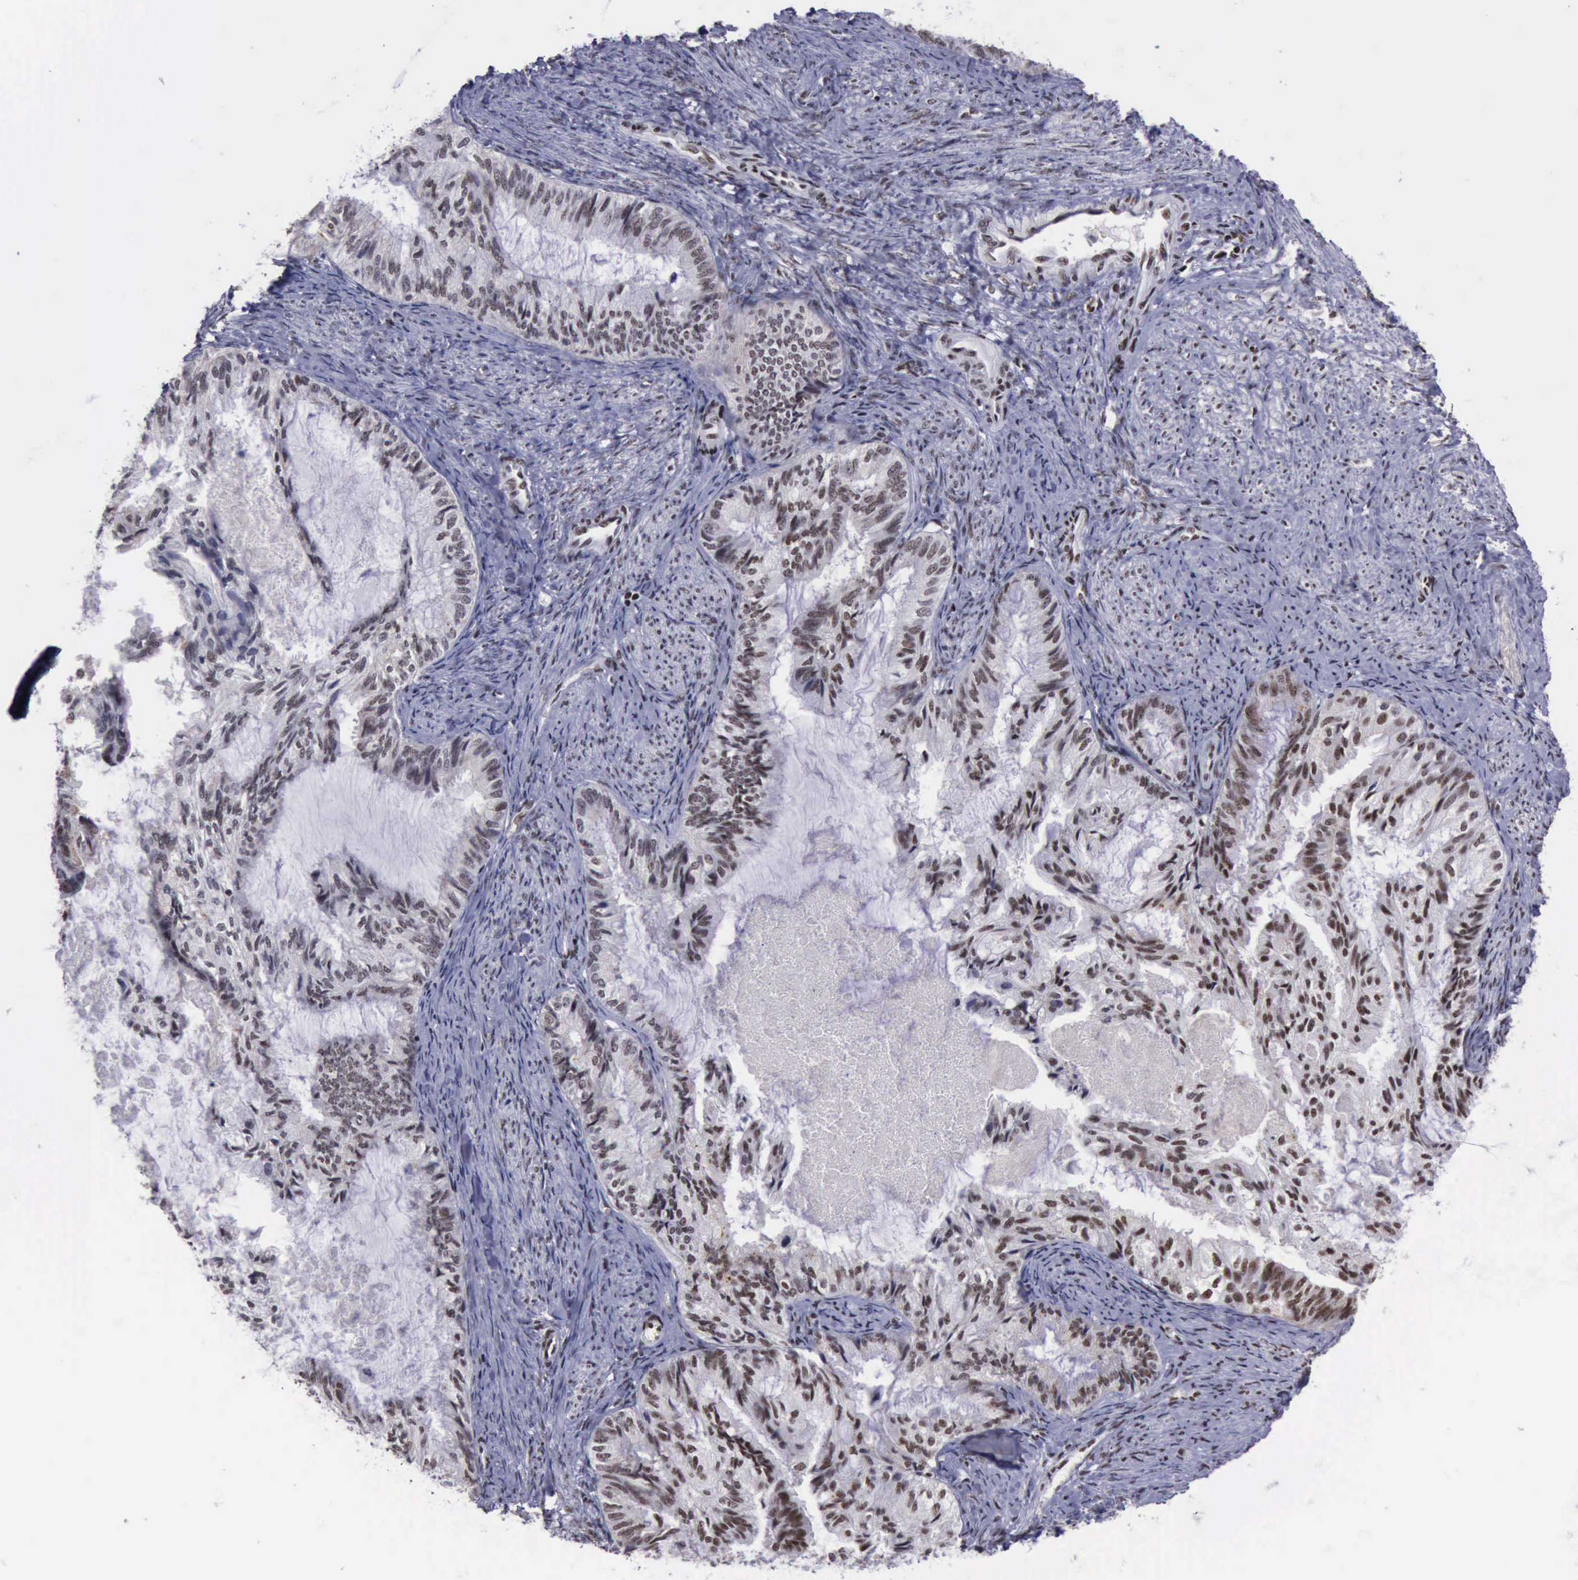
{"staining": {"intensity": "weak", "quantity": "25%-75%", "location": "nuclear"}, "tissue": "endometrial cancer", "cell_type": "Tumor cells", "image_type": "cancer", "snomed": [{"axis": "morphology", "description": "Adenocarcinoma, NOS"}, {"axis": "topography", "description": "Endometrium"}], "caption": "IHC (DAB) staining of human endometrial cancer (adenocarcinoma) reveals weak nuclear protein positivity in approximately 25%-75% of tumor cells.", "gene": "YY1", "patient": {"sex": "female", "age": 86}}